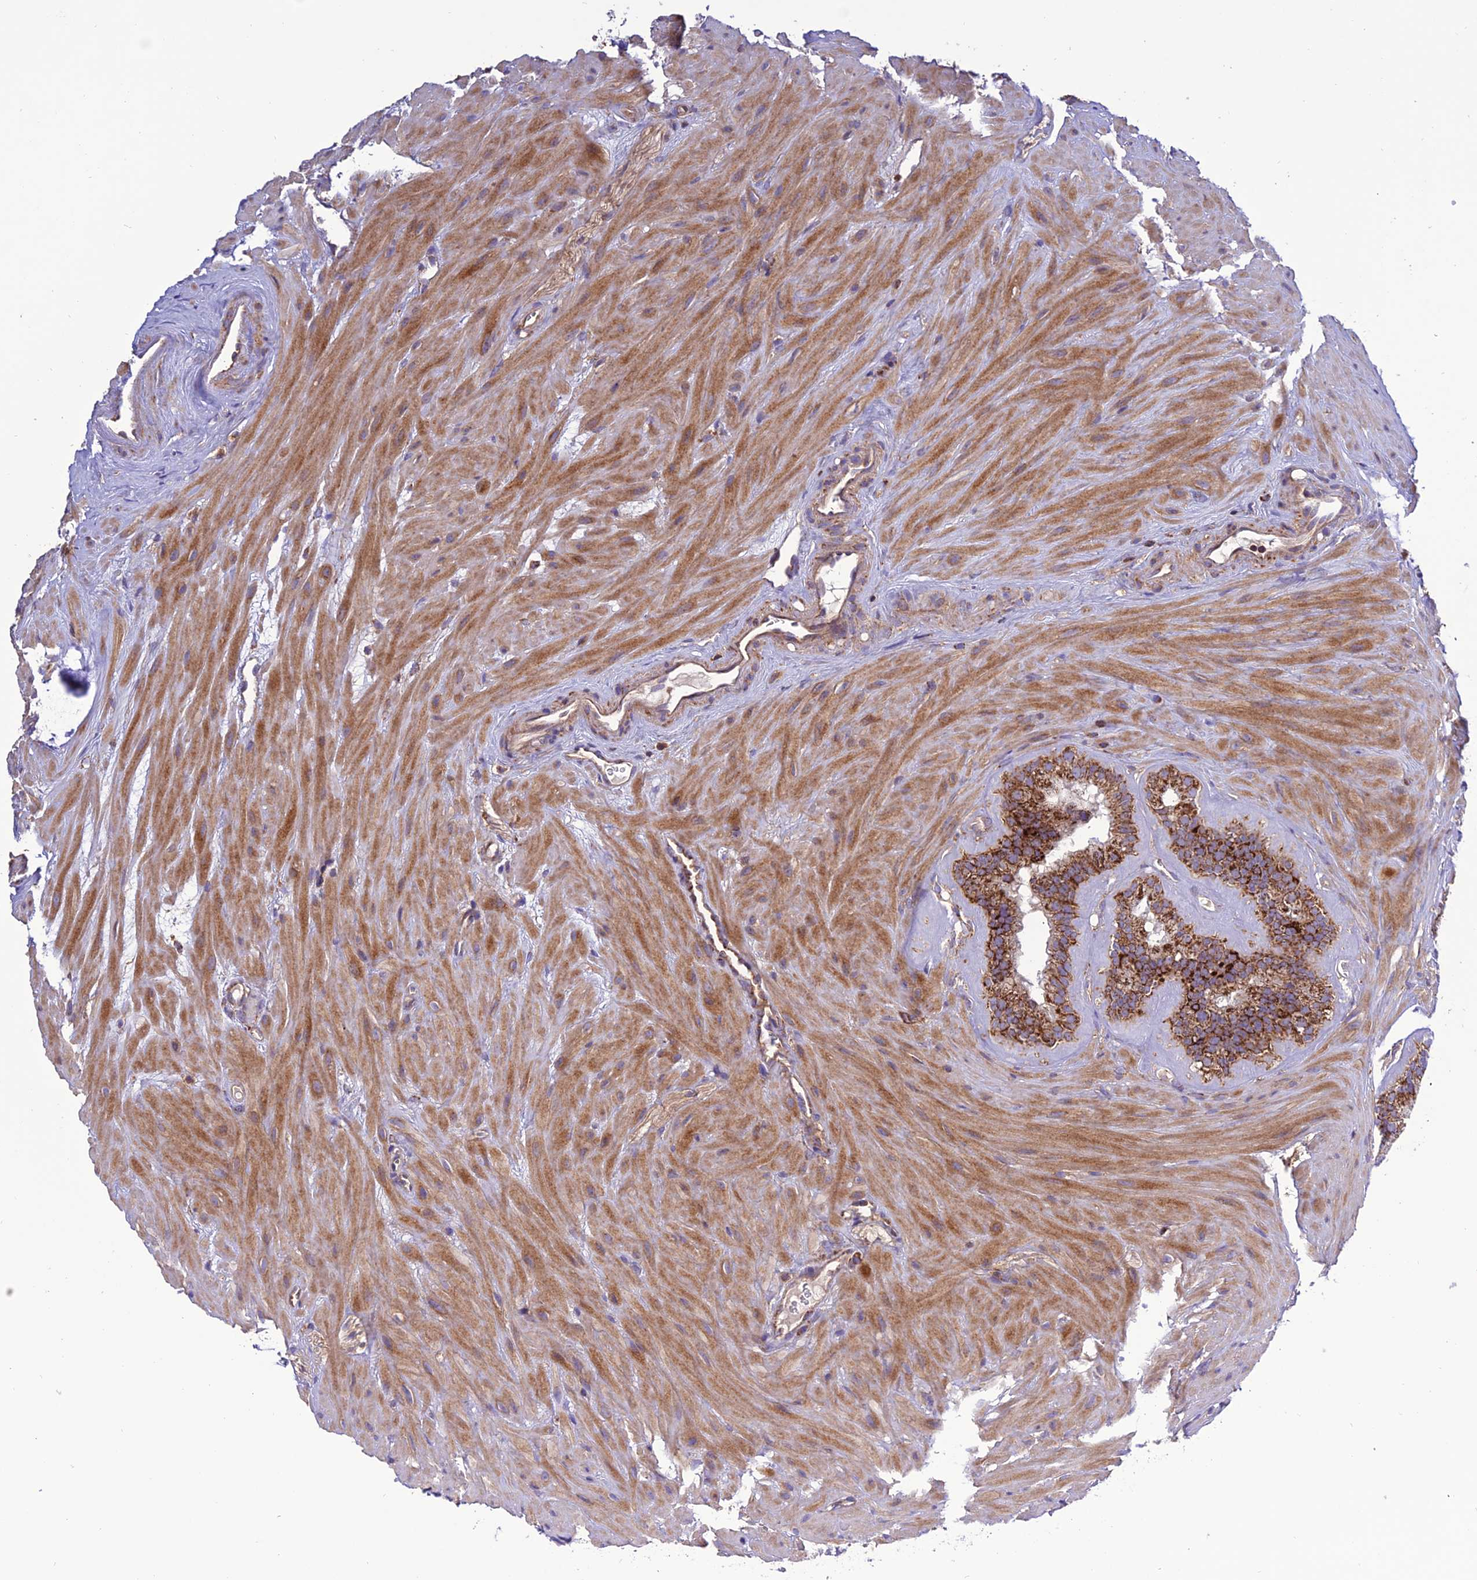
{"staining": {"intensity": "strong", "quantity": ">75%", "location": "cytoplasmic/membranous"}, "tissue": "seminal vesicle", "cell_type": "Glandular cells", "image_type": "normal", "snomed": [{"axis": "morphology", "description": "Normal tissue, NOS"}, {"axis": "topography", "description": "Prostate"}, {"axis": "topography", "description": "Seminal veicle"}], "caption": "A brown stain labels strong cytoplasmic/membranous positivity of a protein in glandular cells of benign human seminal vesicle.", "gene": "MRPS9", "patient": {"sex": "male", "age": 59}}